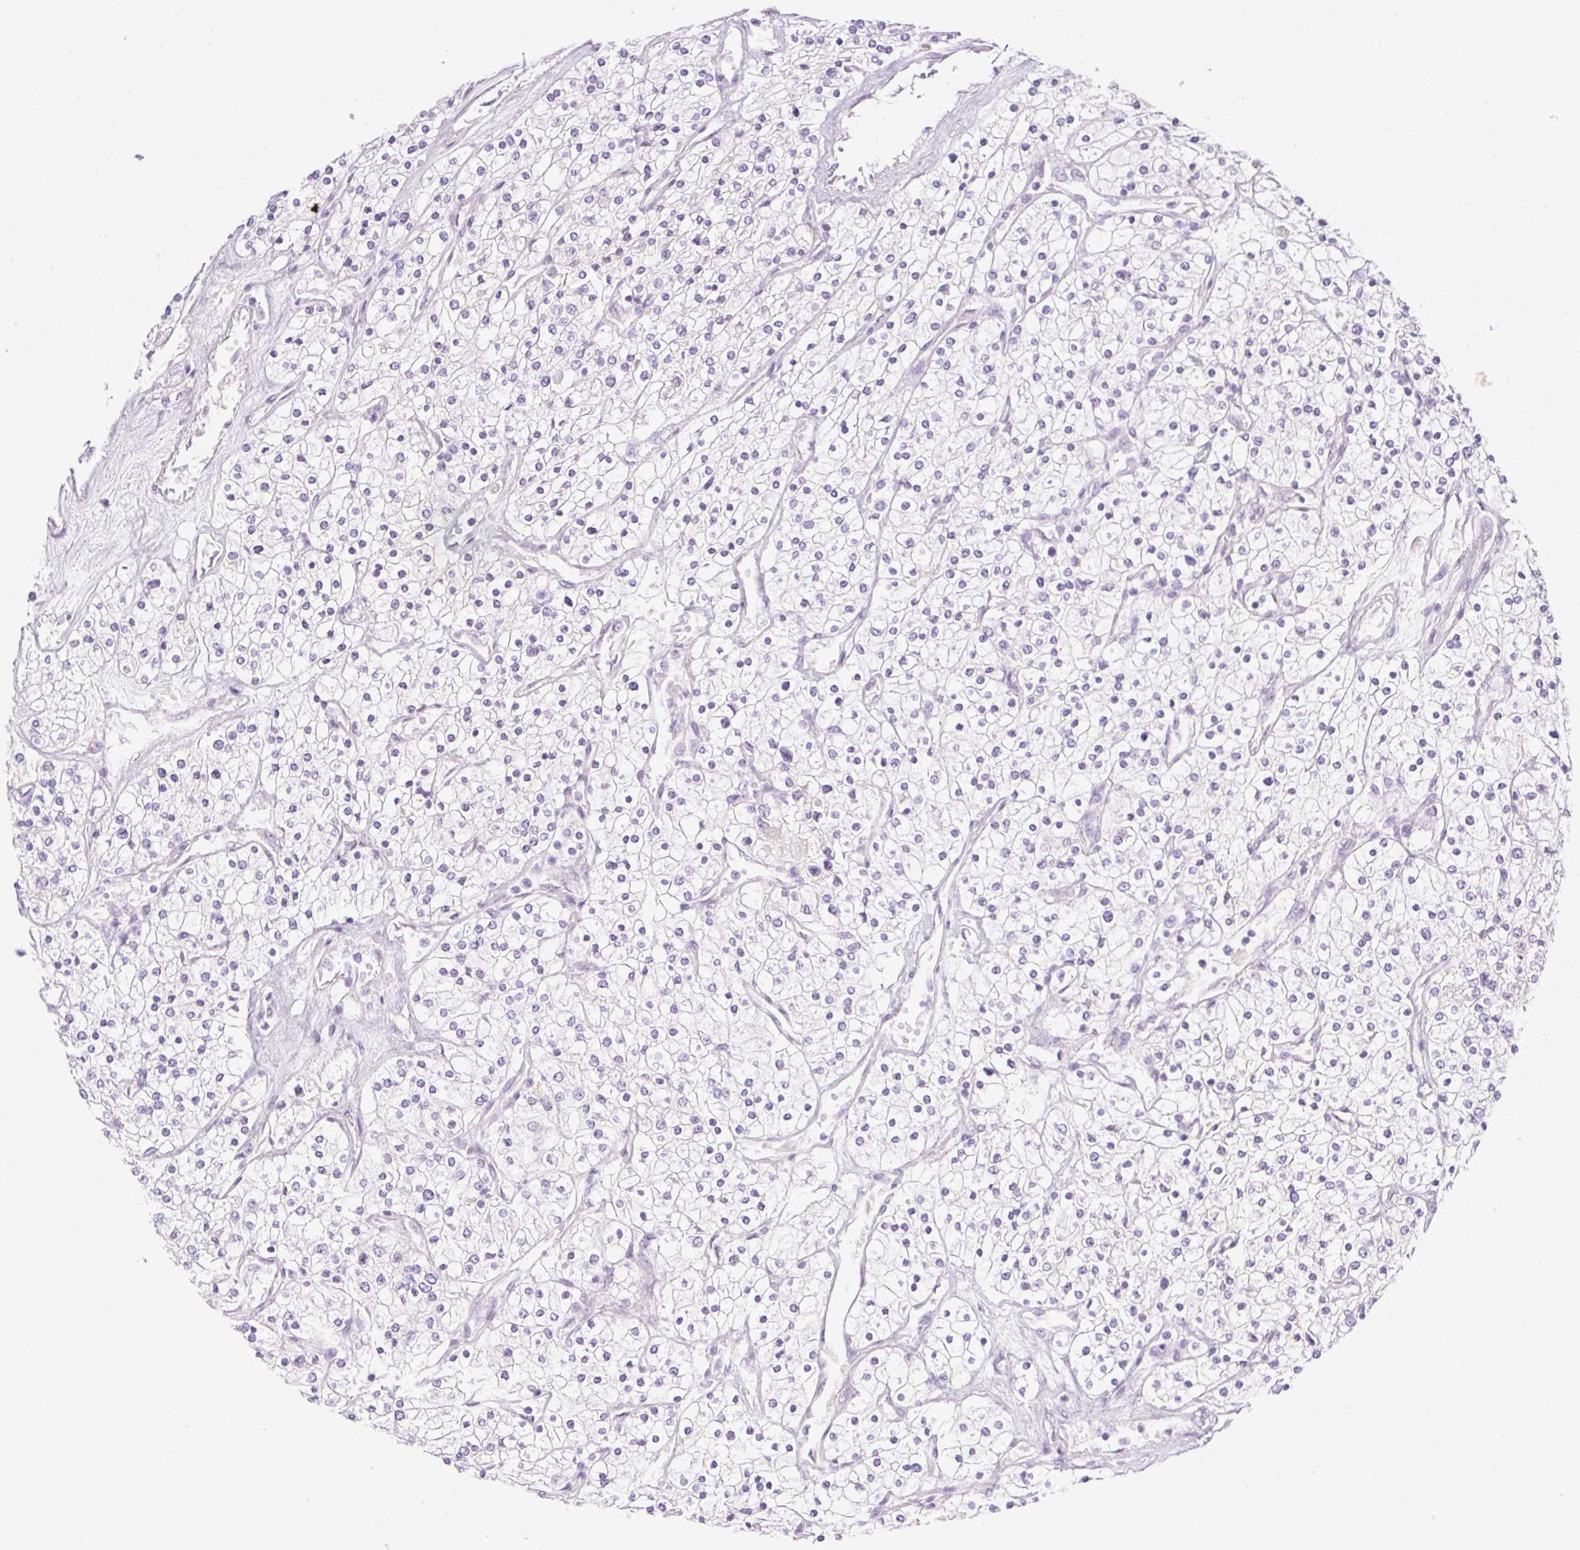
{"staining": {"intensity": "negative", "quantity": "none", "location": "none"}, "tissue": "renal cancer", "cell_type": "Tumor cells", "image_type": "cancer", "snomed": [{"axis": "morphology", "description": "Adenocarcinoma, NOS"}, {"axis": "topography", "description": "Kidney"}], "caption": "This is a photomicrograph of immunohistochemistry (IHC) staining of adenocarcinoma (renal), which shows no expression in tumor cells.", "gene": "PALM3", "patient": {"sex": "male", "age": 80}}